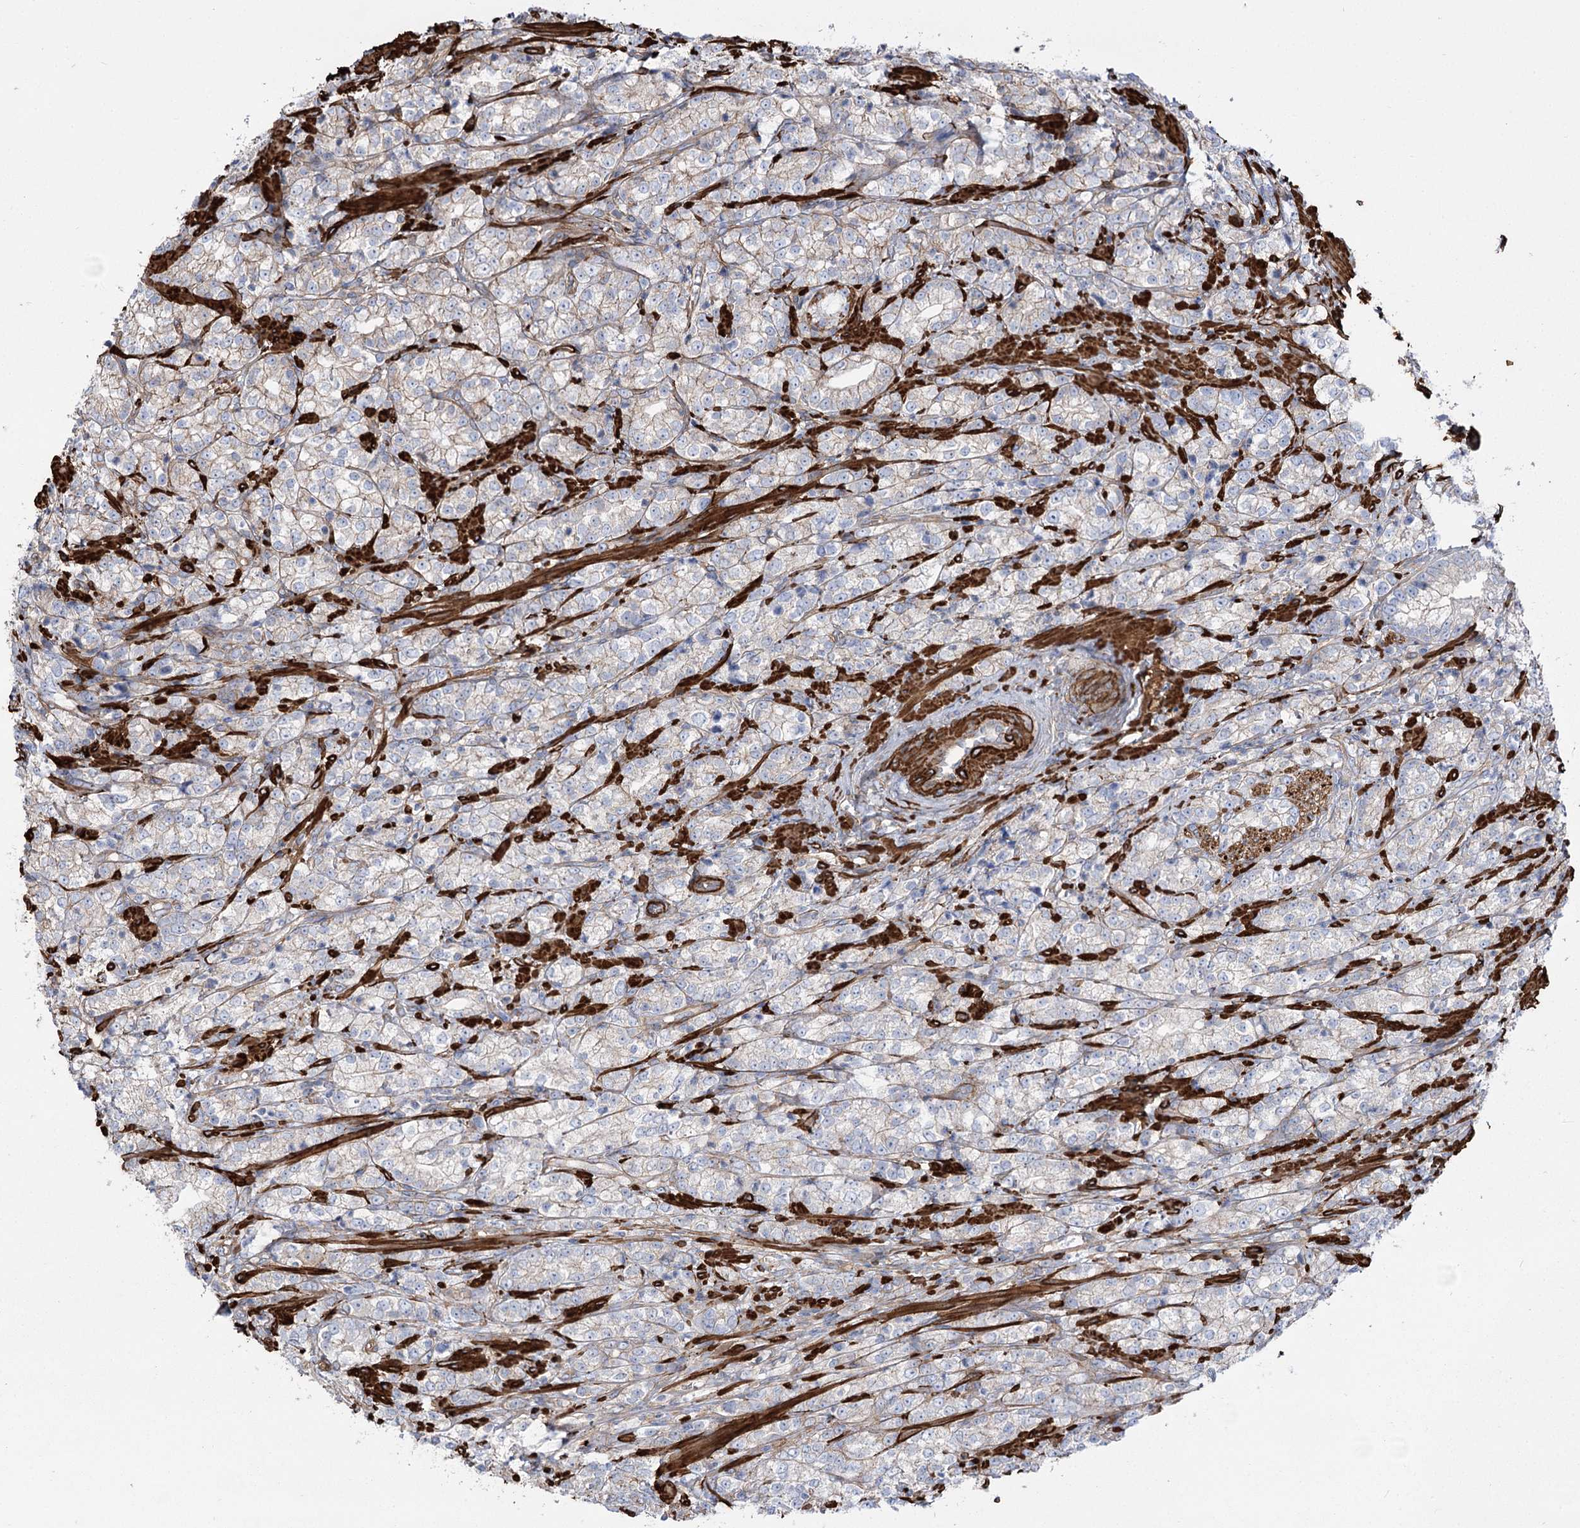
{"staining": {"intensity": "weak", "quantity": "25%-75%", "location": "cytoplasmic/membranous"}, "tissue": "prostate cancer", "cell_type": "Tumor cells", "image_type": "cancer", "snomed": [{"axis": "morphology", "description": "Adenocarcinoma, High grade"}, {"axis": "topography", "description": "Prostate"}], "caption": "This histopathology image displays immunohistochemistry (IHC) staining of adenocarcinoma (high-grade) (prostate), with low weak cytoplasmic/membranous positivity in about 25%-75% of tumor cells.", "gene": "PLEKHA5", "patient": {"sex": "male", "age": 69}}